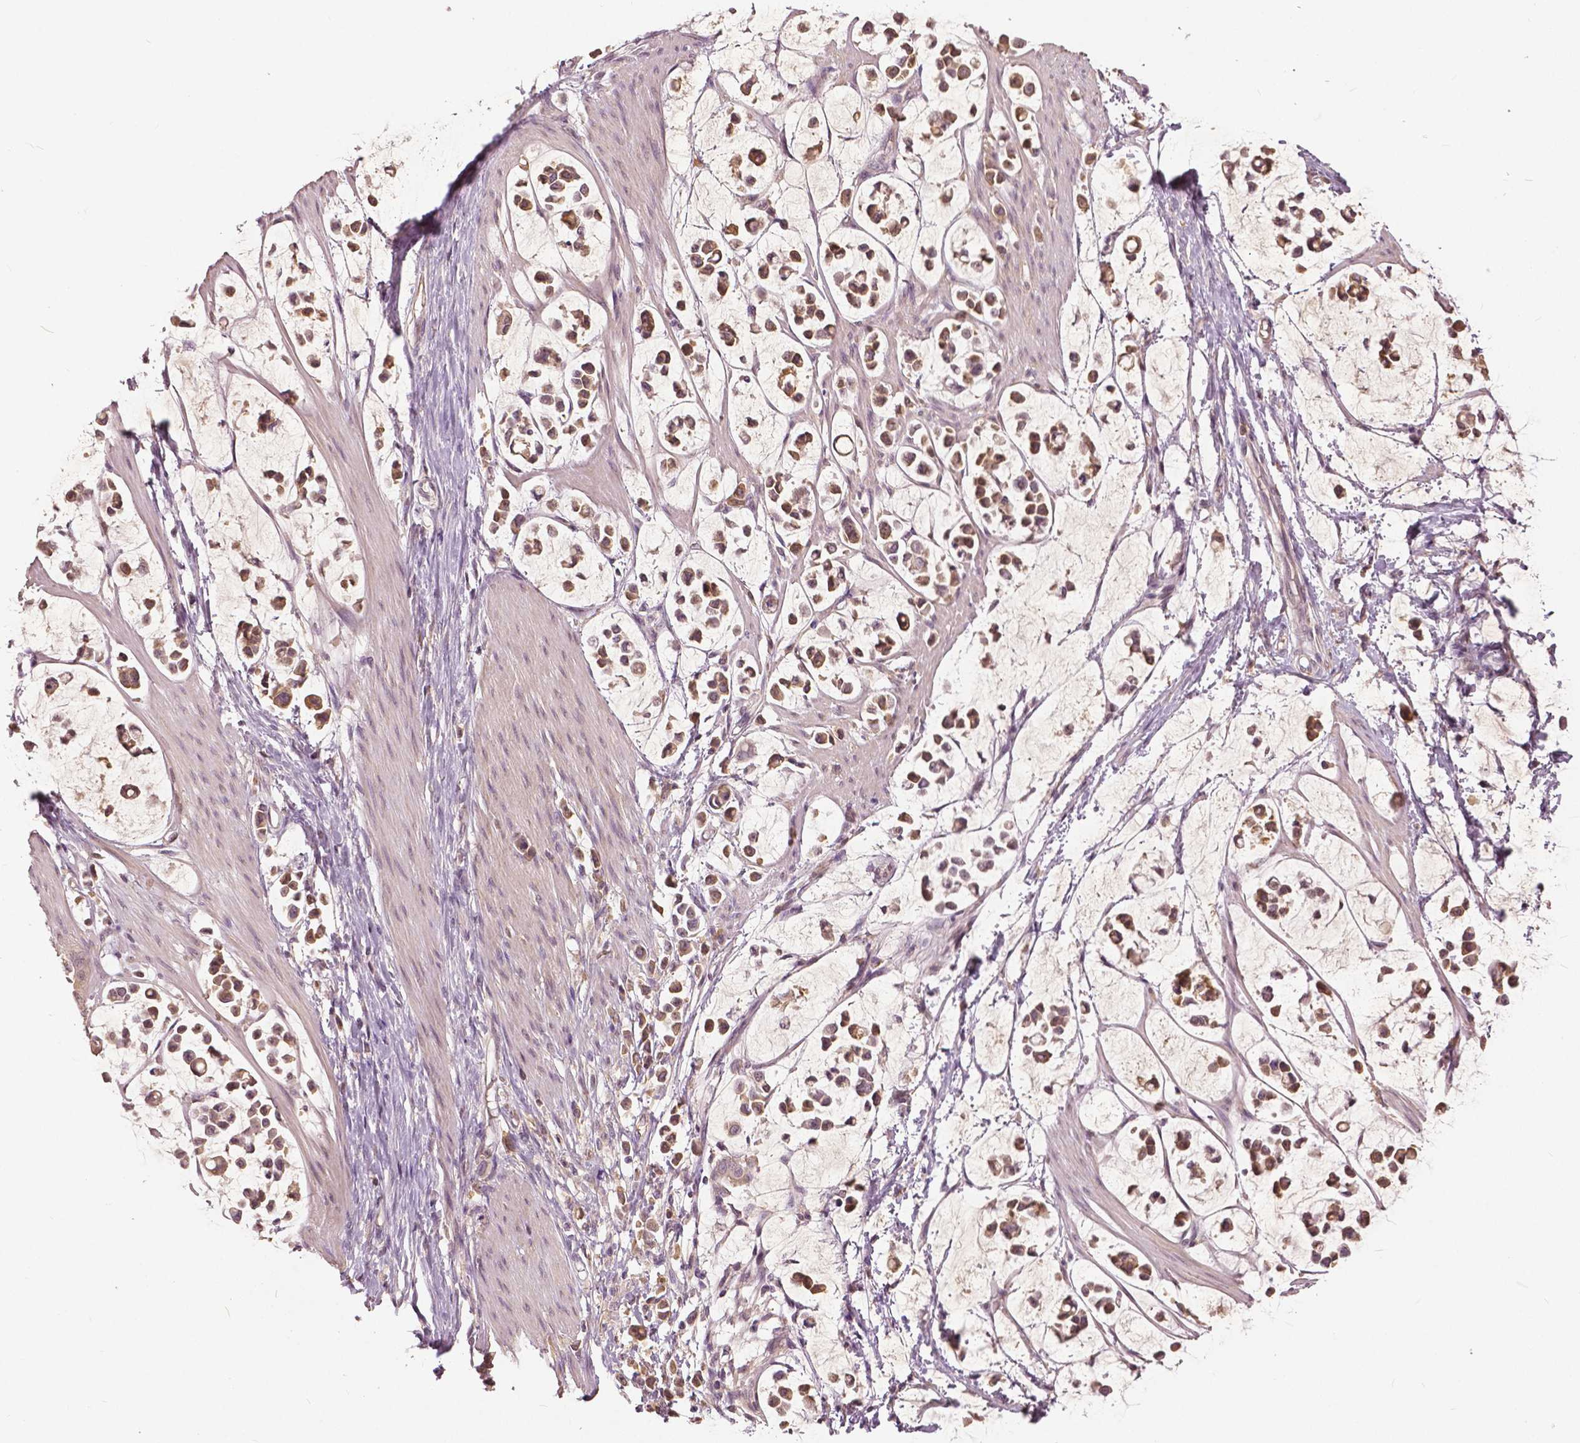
{"staining": {"intensity": "moderate", "quantity": ">75%", "location": "cytoplasmic/membranous,nuclear"}, "tissue": "stomach cancer", "cell_type": "Tumor cells", "image_type": "cancer", "snomed": [{"axis": "morphology", "description": "Adenocarcinoma, NOS"}, {"axis": "topography", "description": "Stomach"}], "caption": "A medium amount of moderate cytoplasmic/membranous and nuclear staining is appreciated in about >75% of tumor cells in stomach adenocarcinoma tissue.", "gene": "ANGPTL4", "patient": {"sex": "male", "age": 82}}